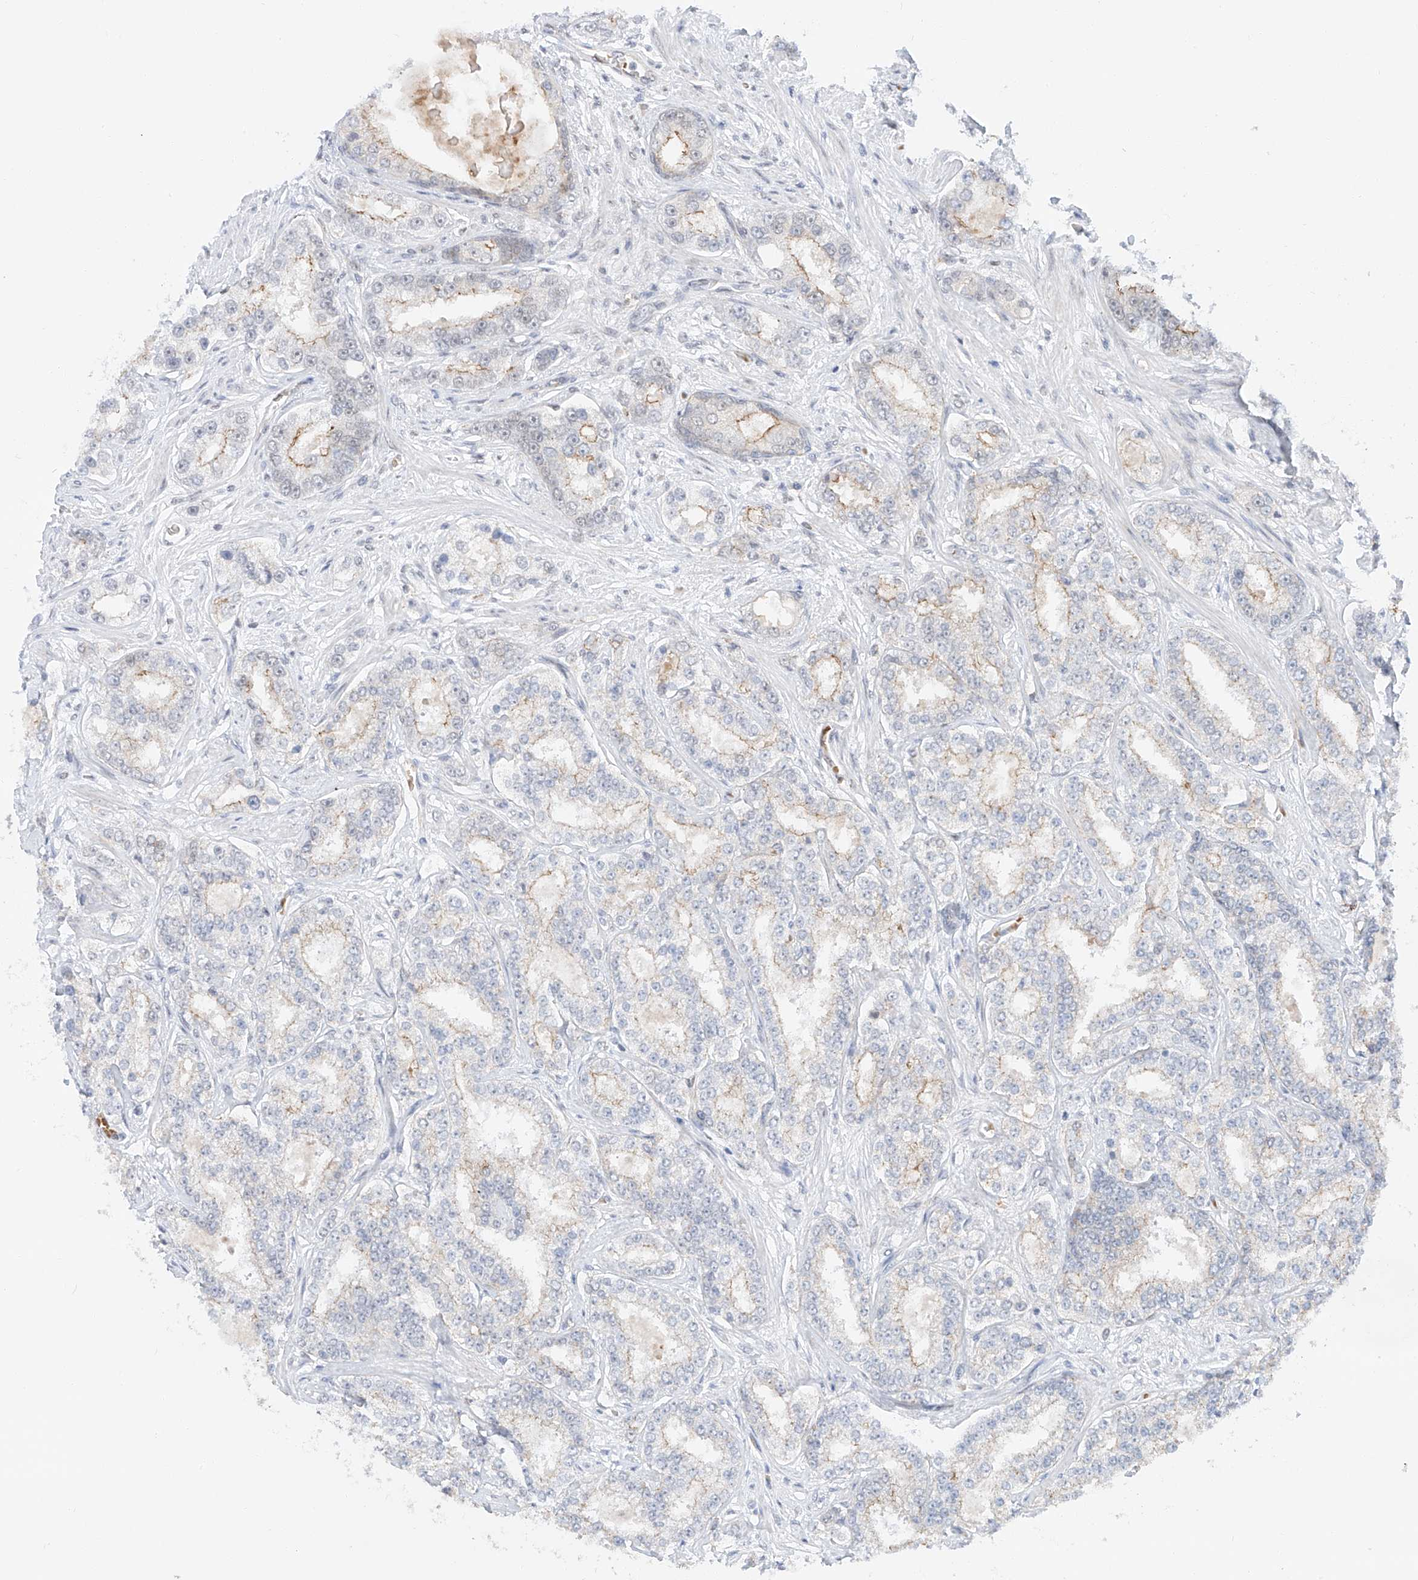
{"staining": {"intensity": "moderate", "quantity": "<25%", "location": "cytoplasmic/membranous"}, "tissue": "prostate cancer", "cell_type": "Tumor cells", "image_type": "cancer", "snomed": [{"axis": "morphology", "description": "Normal tissue, NOS"}, {"axis": "morphology", "description": "Adenocarcinoma, High grade"}, {"axis": "topography", "description": "Prostate"}], "caption": "Prostate cancer (high-grade adenocarcinoma) stained with a protein marker exhibits moderate staining in tumor cells.", "gene": "POGK", "patient": {"sex": "male", "age": 83}}